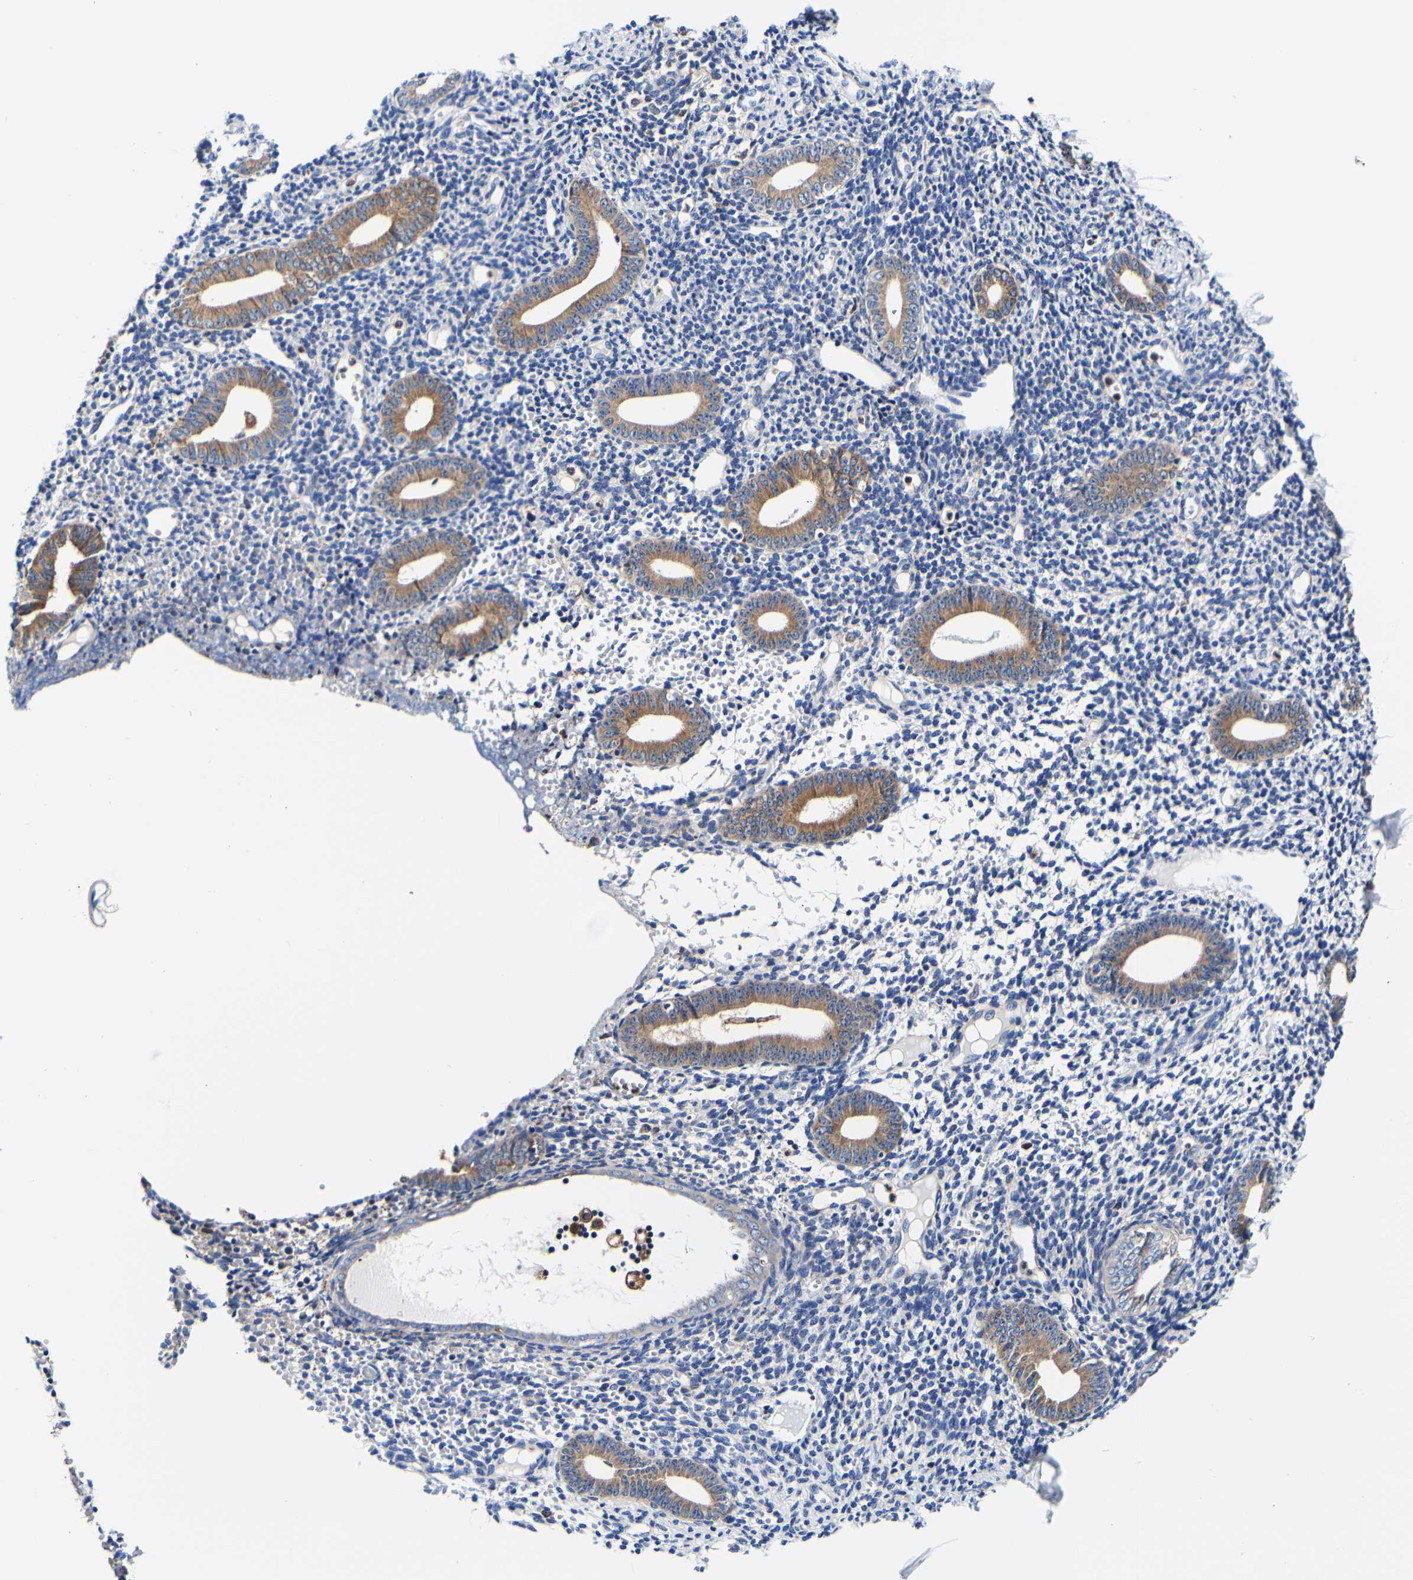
{"staining": {"intensity": "negative", "quantity": "none", "location": "none"}, "tissue": "endometrium", "cell_type": "Cells in endometrial stroma", "image_type": "normal", "snomed": [{"axis": "morphology", "description": "Normal tissue, NOS"}, {"axis": "topography", "description": "Endometrium"}], "caption": "Histopathology image shows no significant protein staining in cells in endometrial stroma of unremarkable endometrium.", "gene": "P4HB", "patient": {"sex": "female", "age": 50}}